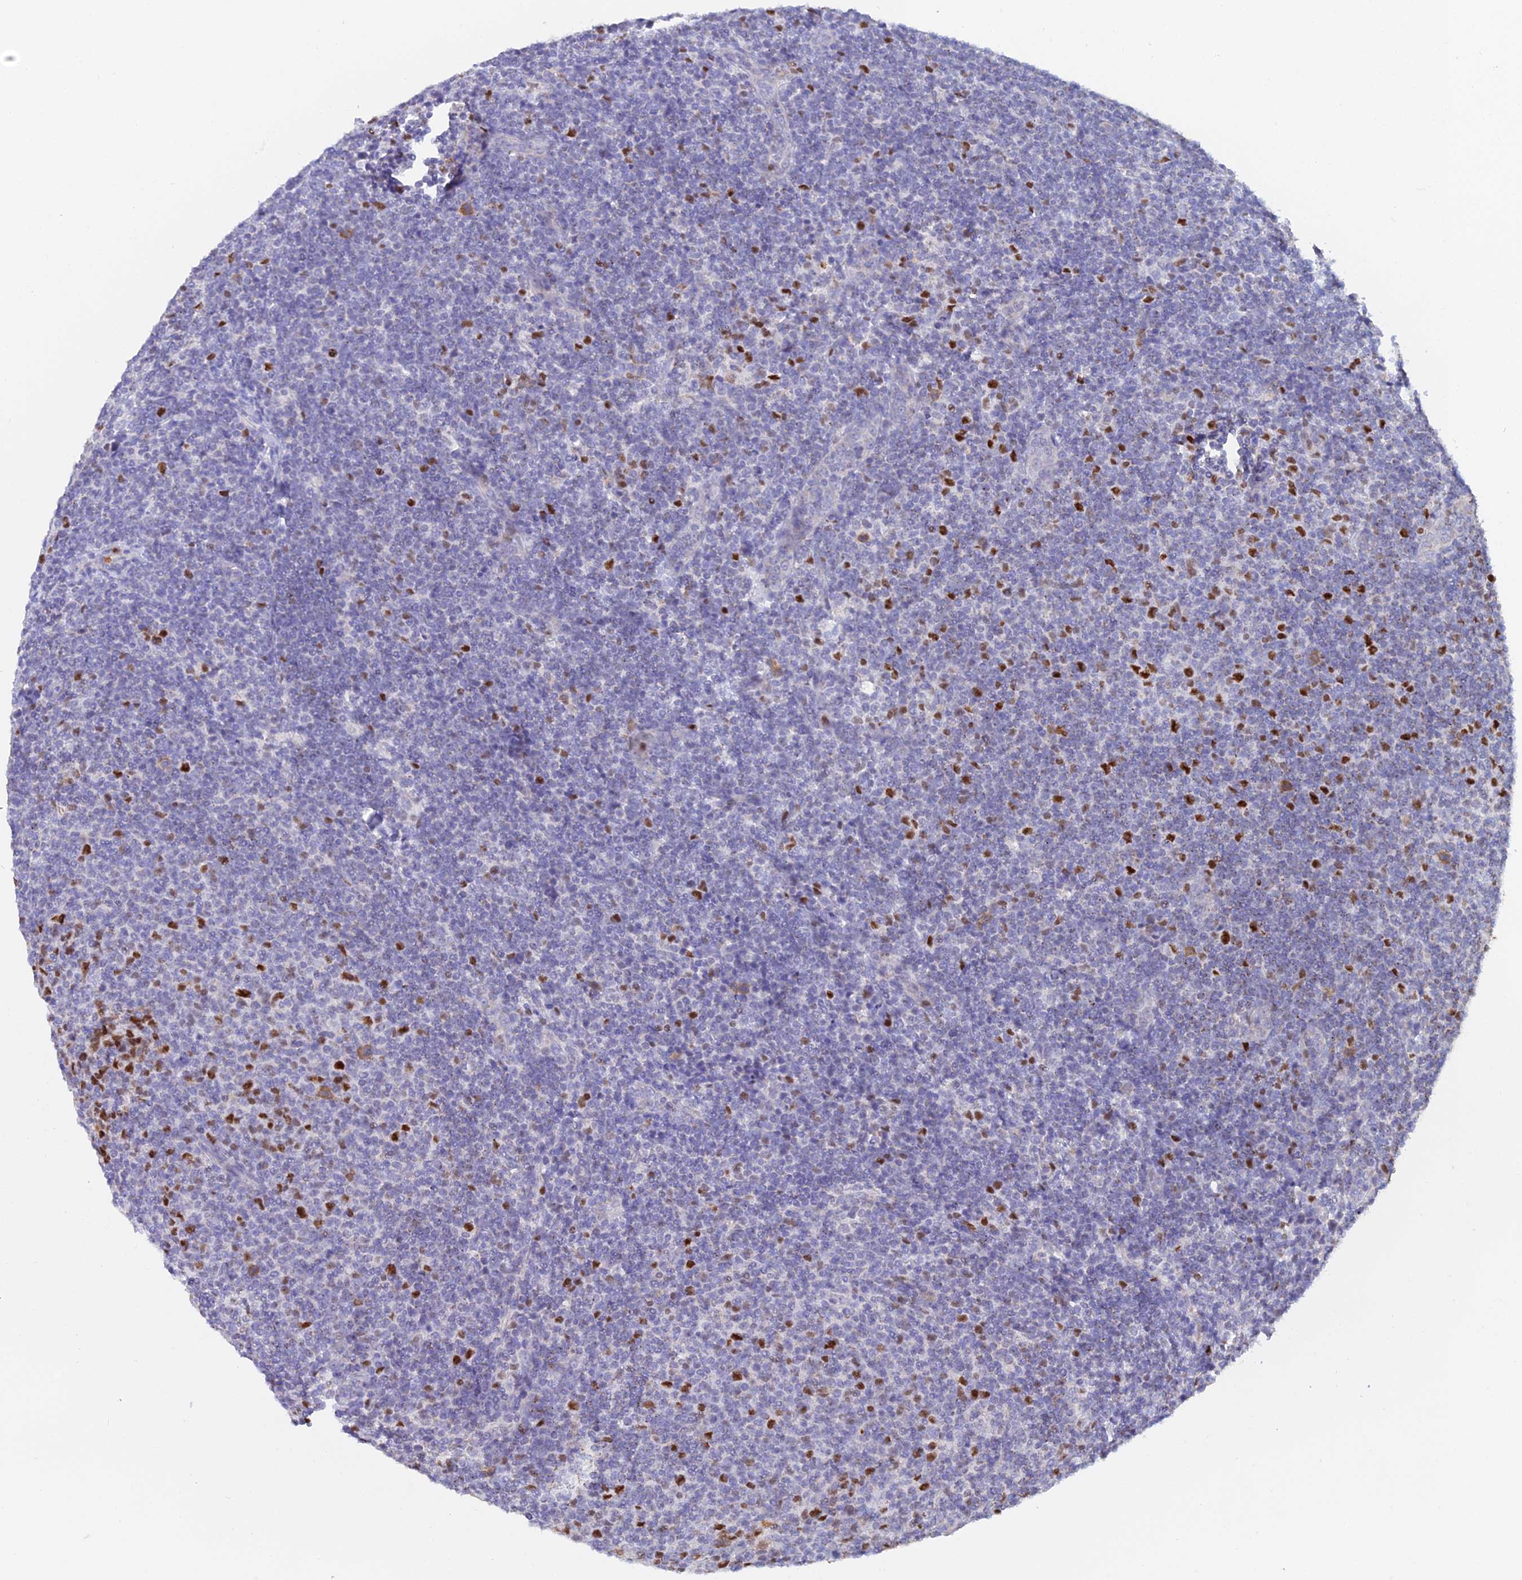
{"staining": {"intensity": "strong", "quantity": "<25%", "location": "nuclear"}, "tissue": "lymphoma", "cell_type": "Tumor cells", "image_type": "cancer", "snomed": [{"axis": "morphology", "description": "Malignant lymphoma, non-Hodgkin's type, Low grade"}, {"axis": "topography", "description": "Lymph node"}], "caption": "Strong nuclear positivity for a protein is identified in about <25% of tumor cells of lymphoma using immunohistochemistry (IHC).", "gene": "MCM2", "patient": {"sex": "male", "age": 66}}